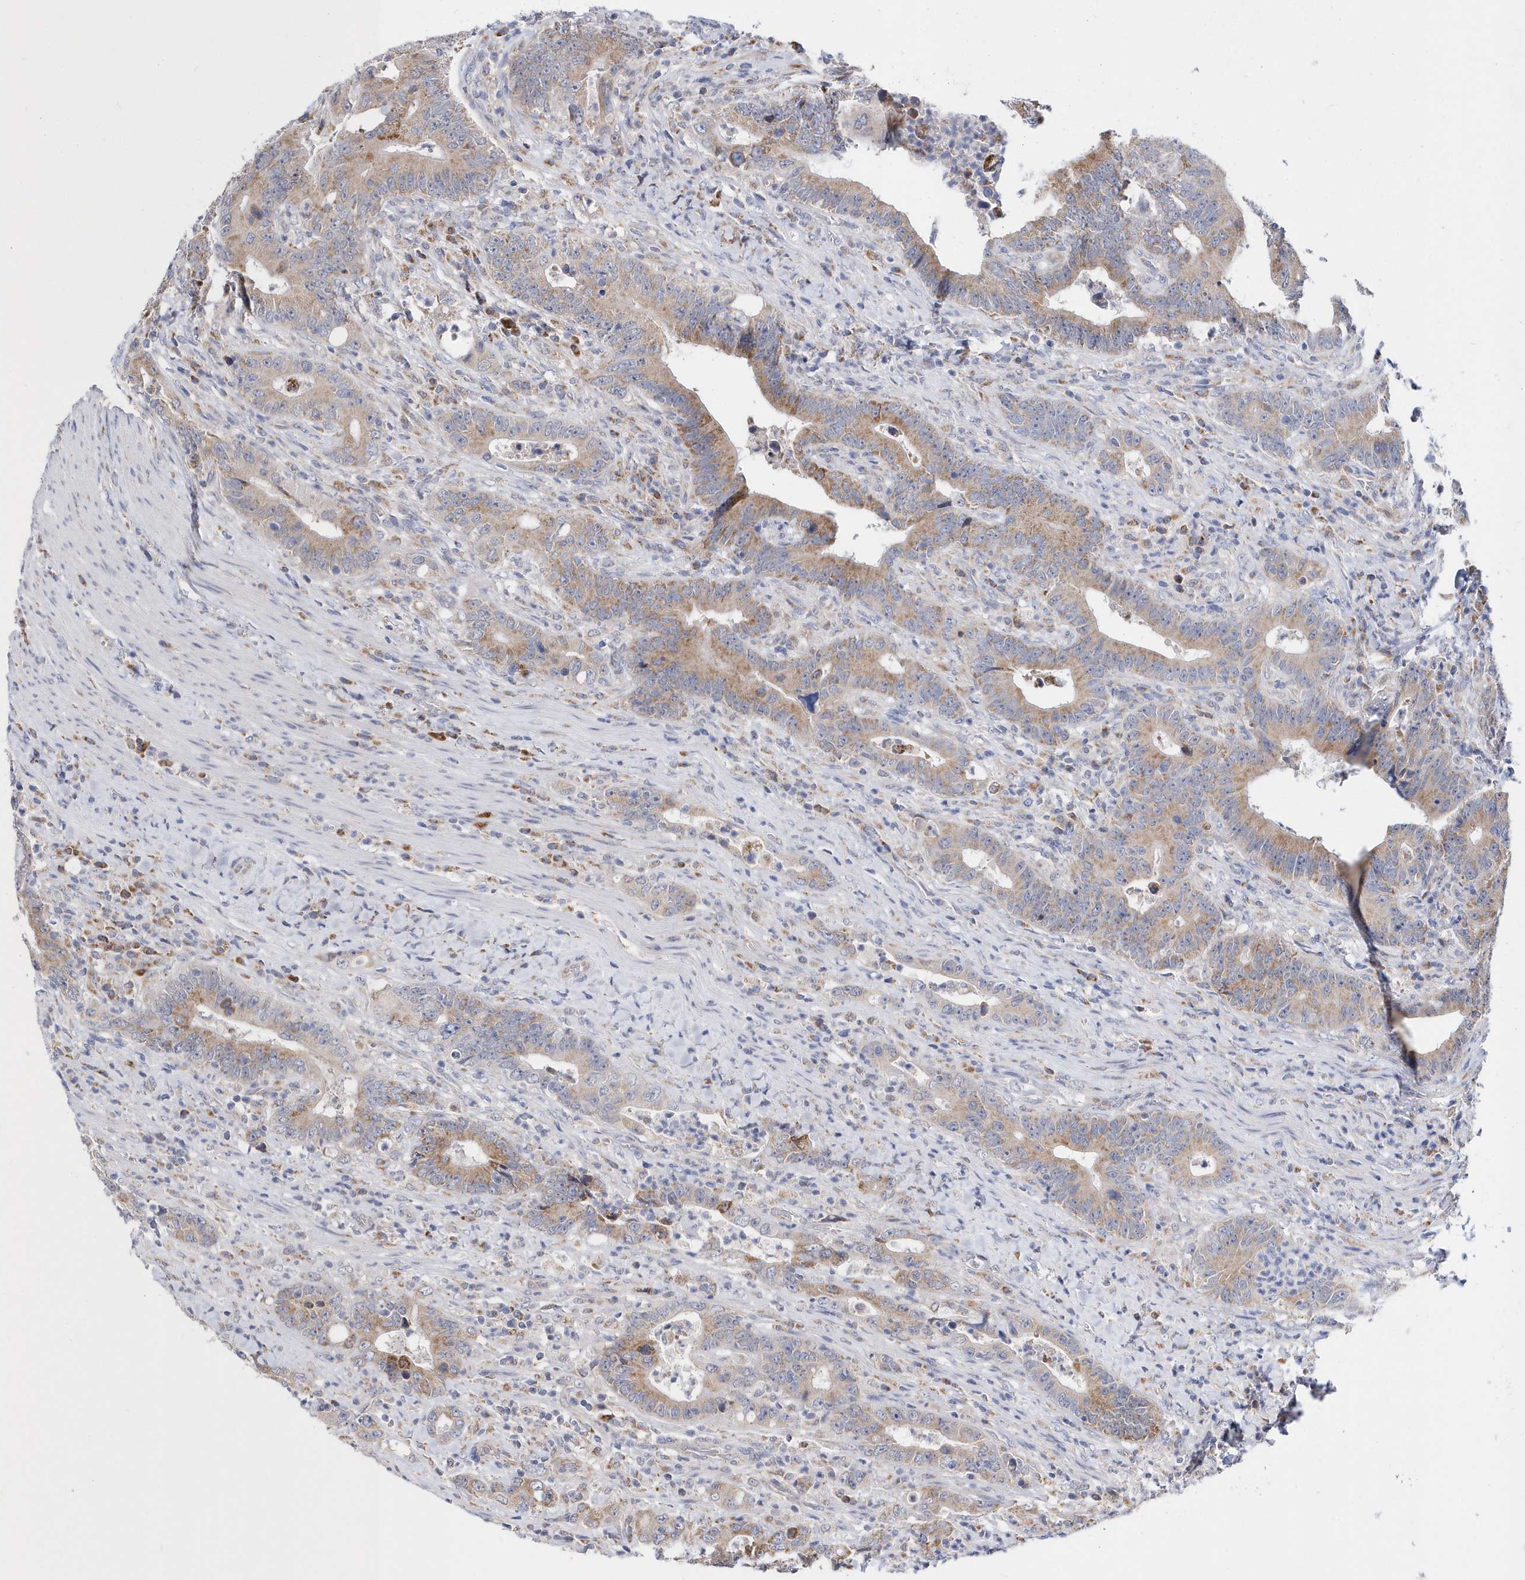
{"staining": {"intensity": "moderate", "quantity": ">75%", "location": "cytoplasmic/membranous"}, "tissue": "colorectal cancer", "cell_type": "Tumor cells", "image_type": "cancer", "snomed": [{"axis": "morphology", "description": "Adenocarcinoma, NOS"}, {"axis": "topography", "description": "Colon"}], "caption": "Protein analysis of colorectal adenocarcinoma tissue exhibits moderate cytoplasmic/membranous expression in about >75% of tumor cells.", "gene": "SPATA5", "patient": {"sex": "female", "age": 75}}